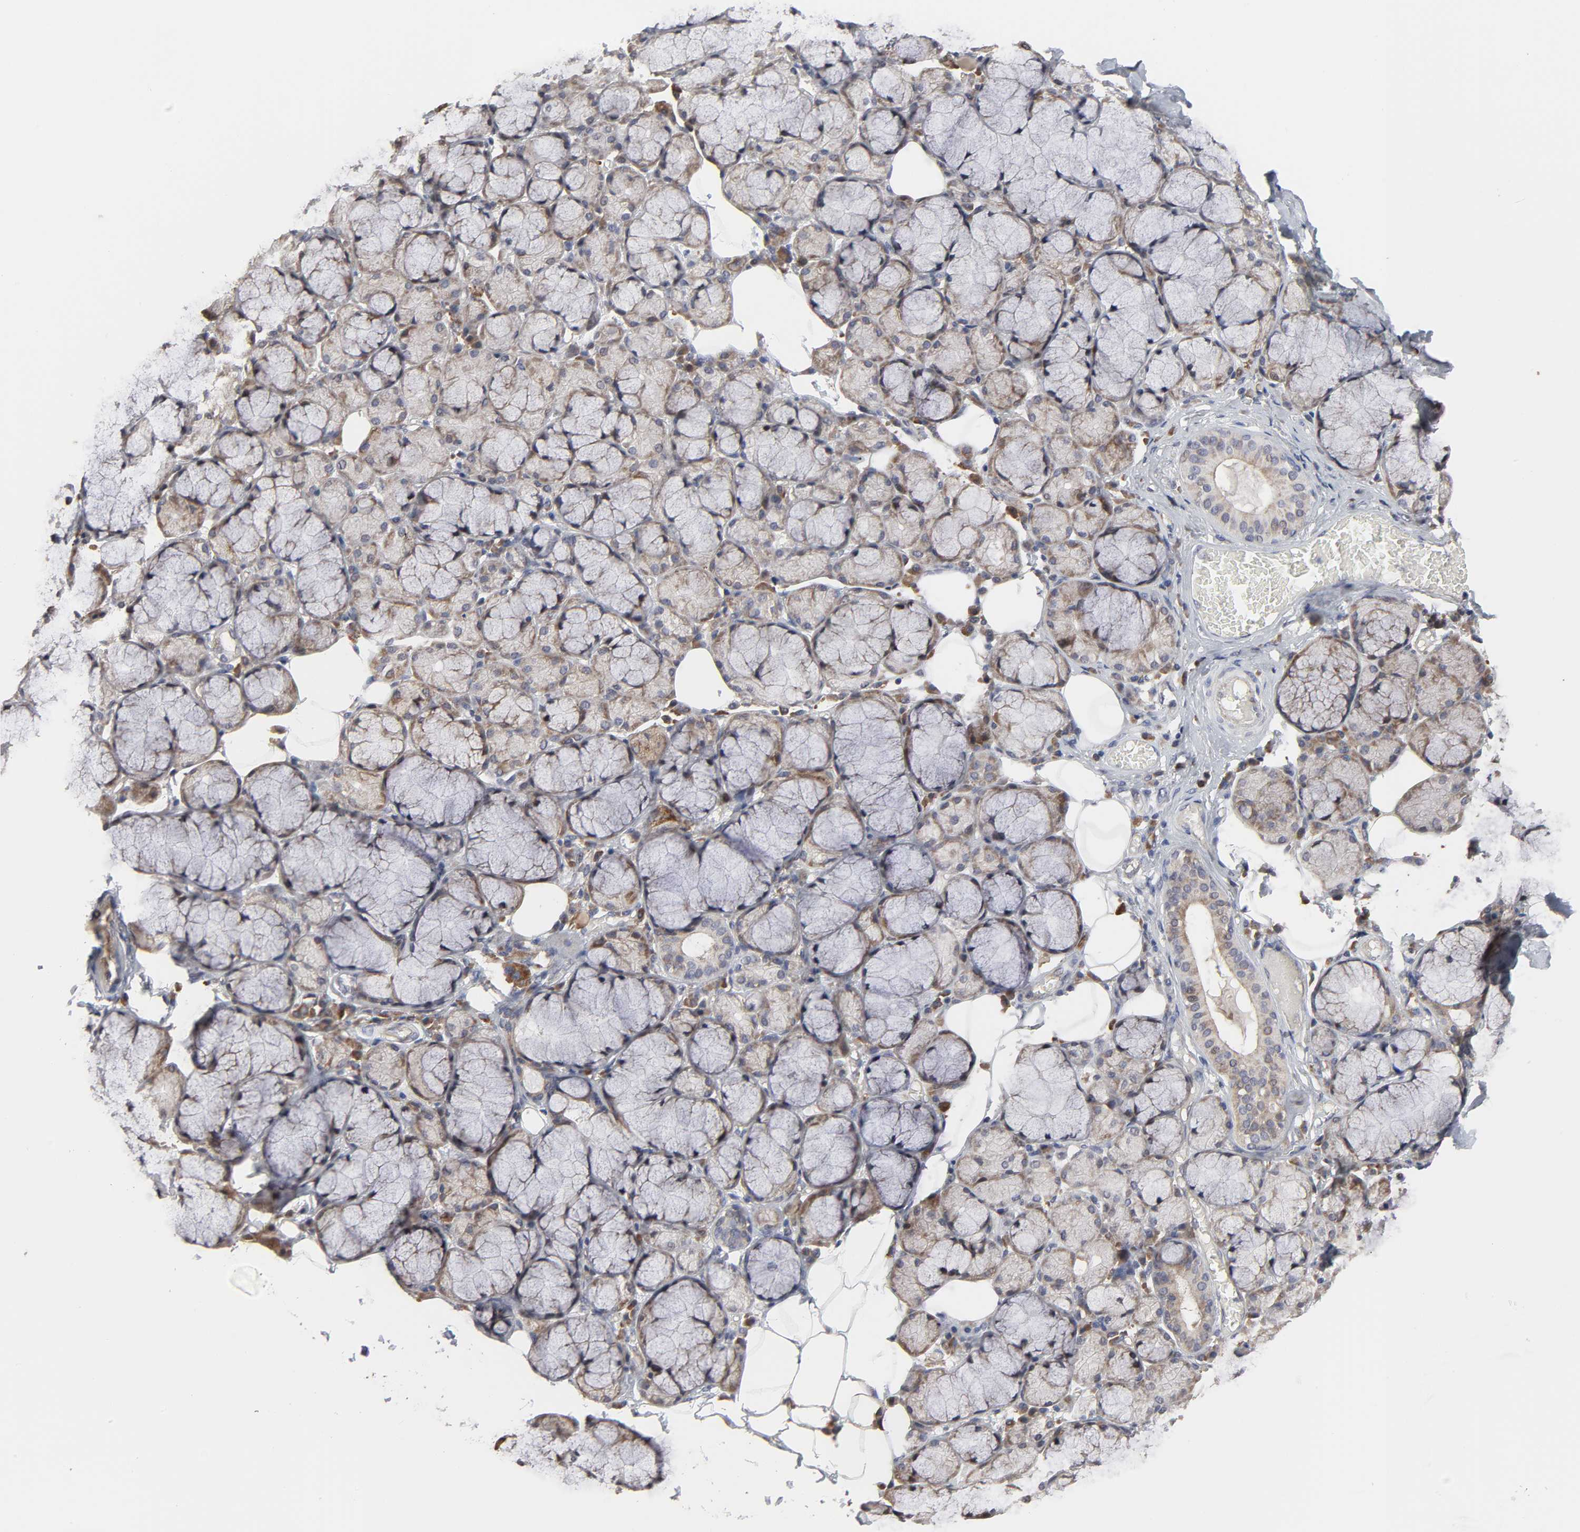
{"staining": {"intensity": "strong", "quantity": ">75%", "location": "cytoplasmic/membranous"}, "tissue": "salivary gland", "cell_type": "Glandular cells", "image_type": "normal", "snomed": [{"axis": "morphology", "description": "Normal tissue, NOS"}, {"axis": "topography", "description": "Skeletal muscle"}, {"axis": "topography", "description": "Oral tissue"}, {"axis": "topography", "description": "Salivary gland"}, {"axis": "topography", "description": "Peripheral nerve tissue"}], "caption": "Salivary gland stained for a protein reveals strong cytoplasmic/membranous positivity in glandular cells. (DAB (3,3'-diaminobenzidine) IHC with brightfield microscopy, high magnification).", "gene": "HNF4A", "patient": {"sex": "male", "age": 54}}